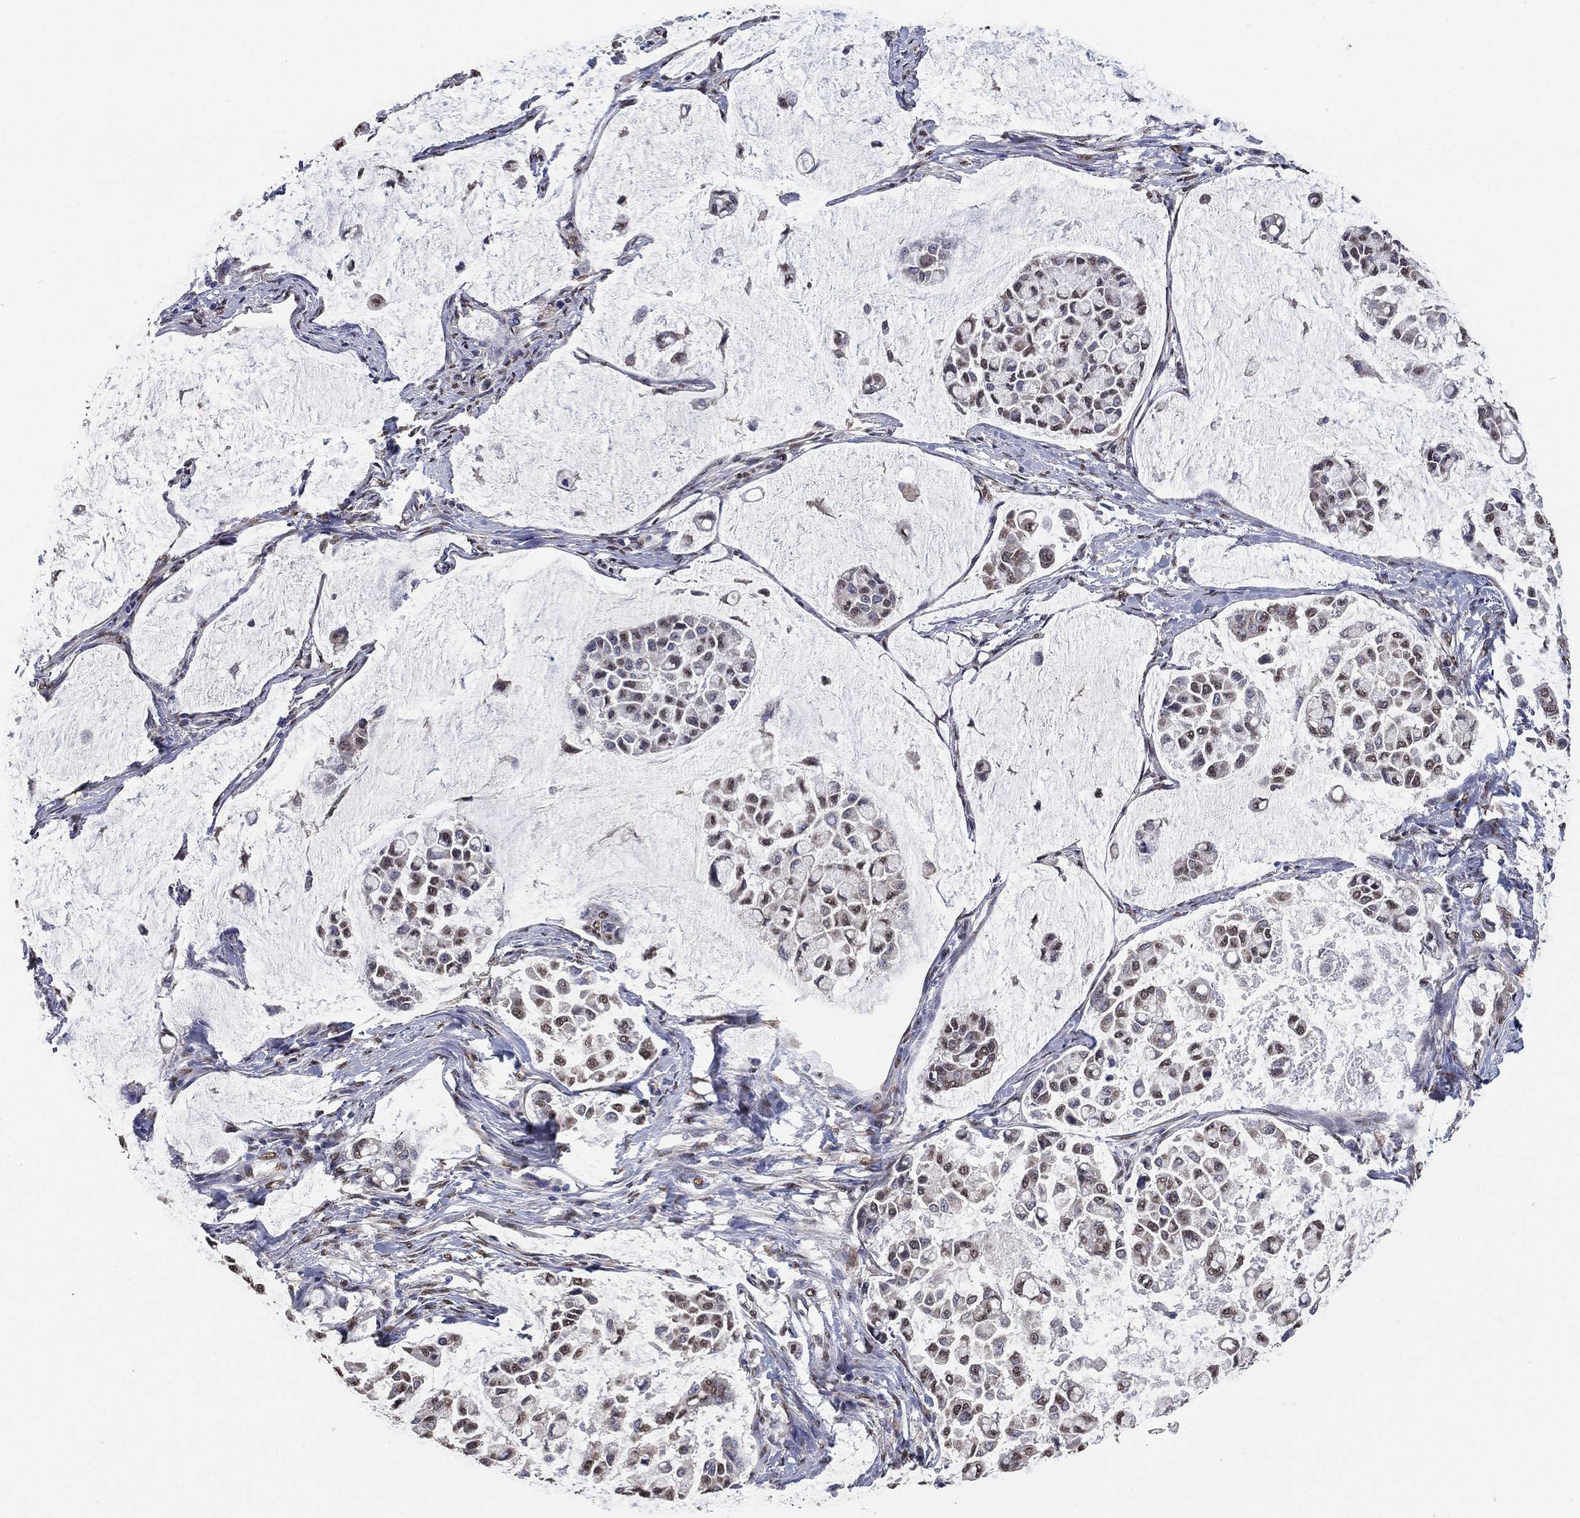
{"staining": {"intensity": "weak", "quantity": "25%-75%", "location": "nuclear"}, "tissue": "stomach cancer", "cell_type": "Tumor cells", "image_type": "cancer", "snomed": [{"axis": "morphology", "description": "Adenocarcinoma, NOS"}, {"axis": "topography", "description": "Stomach"}], "caption": "Stomach cancer (adenocarcinoma) stained for a protein (brown) shows weak nuclear positive expression in about 25%-75% of tumor cells.", "gene": "ALDH7A1", "patient": {"sex": "male", "age": 82}}